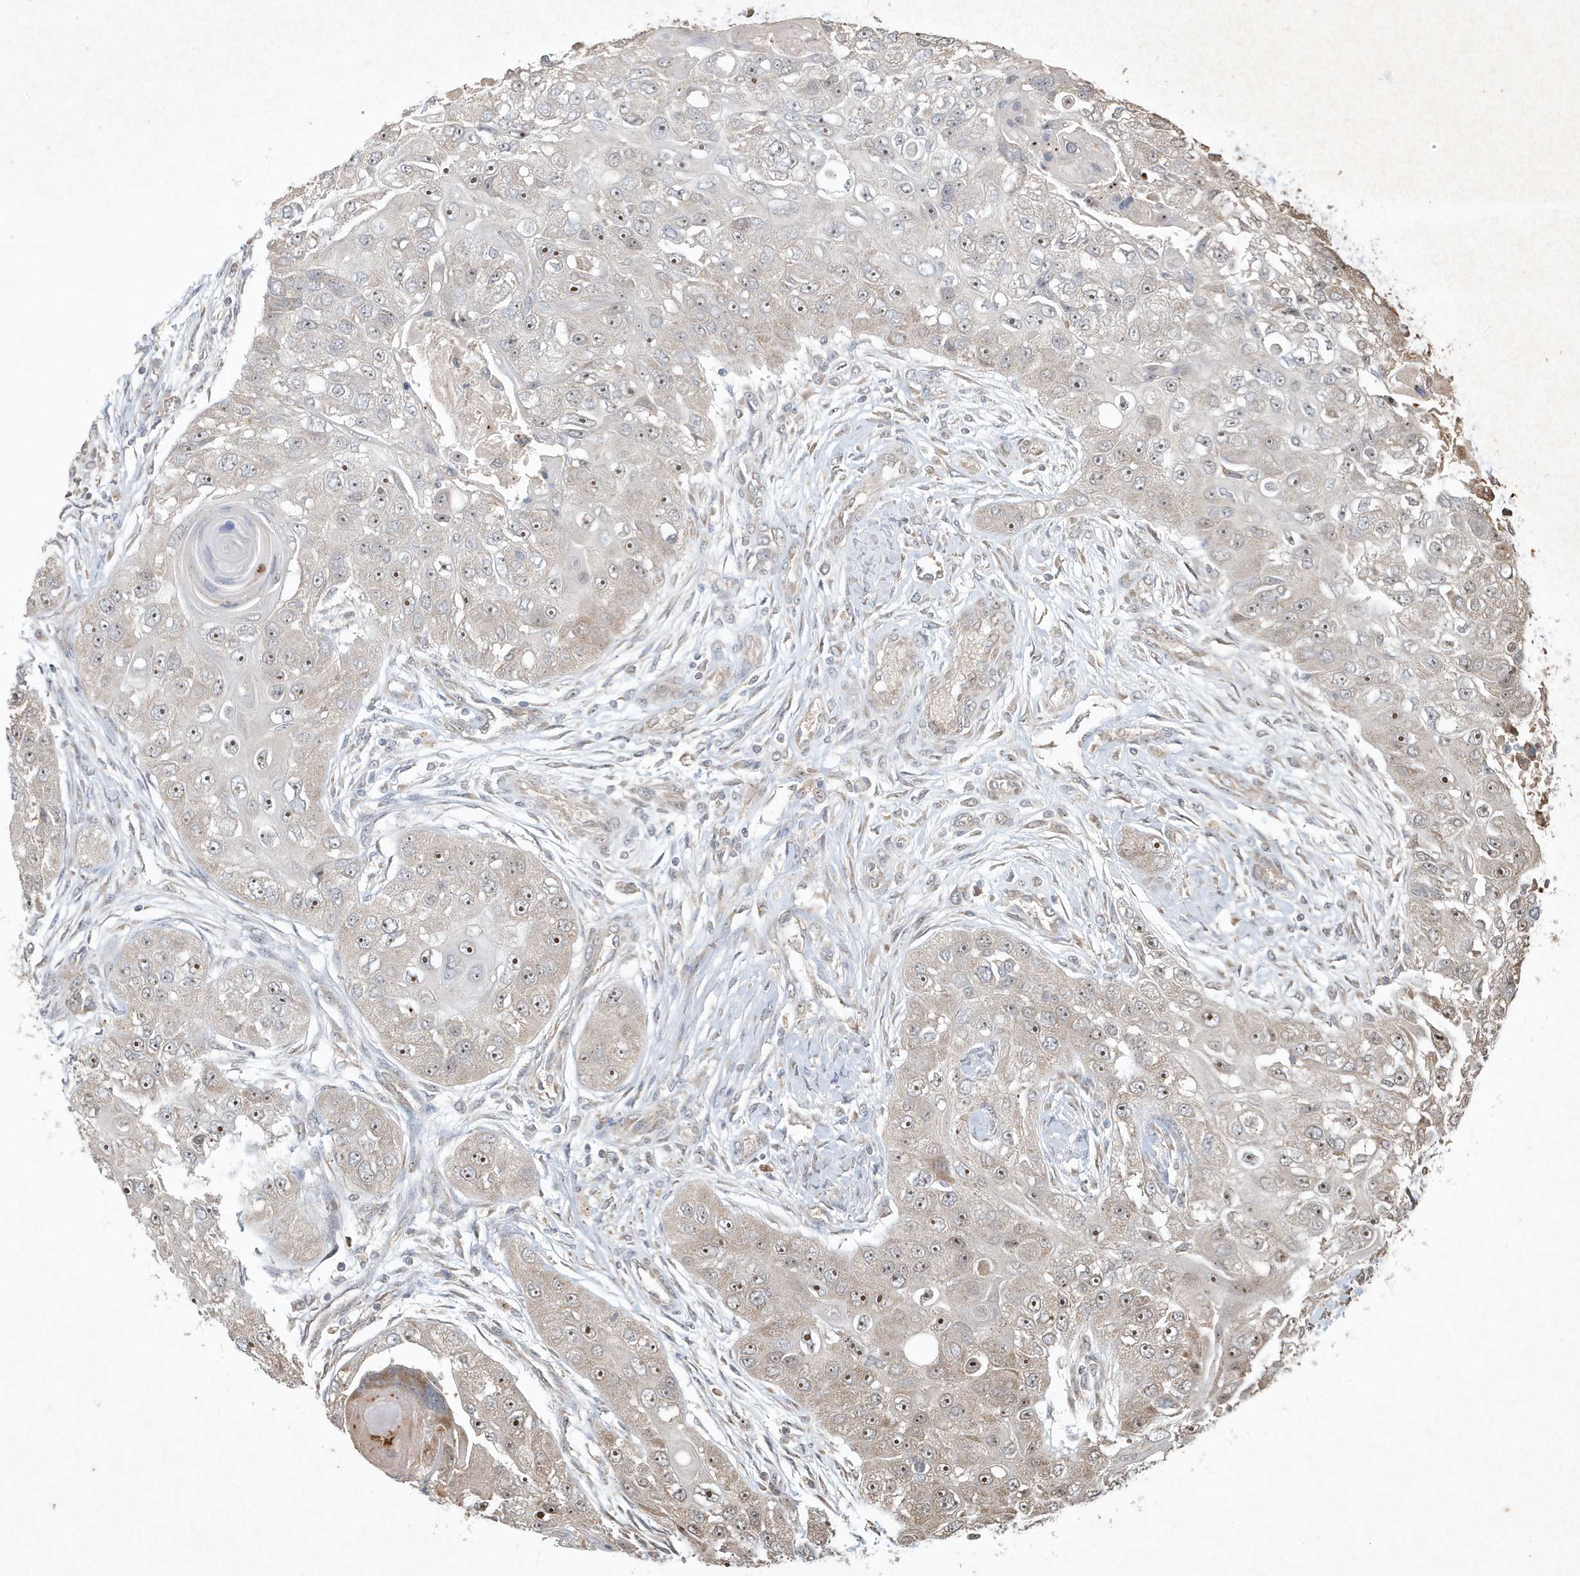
{"staining": {"intensity": "strong", "quantity": "25%-75%", "location": "nuclear"}, "tissue": "head and neck cancer", "cell_type": "Tumor cells", "image_type": "cancer", "snomed": [{"axis": "morphology", "description": "Normal tissue, NOS"}, {"axis": "morphology", "description": "Squamous cell carcinoma, NOS"}, {"axis": "topography", "description": "Skeletal muscle"}, {"axis": "topography", "description": "Head-Neck"}], "caption": "A high amount of strong nuclear expression is present in about 25%-75% of tumor cells in squamous cell carcinoma (head and neck) tissue.", "gene": "ABCB9", "patient": {"sex": "male", "age": 51}}